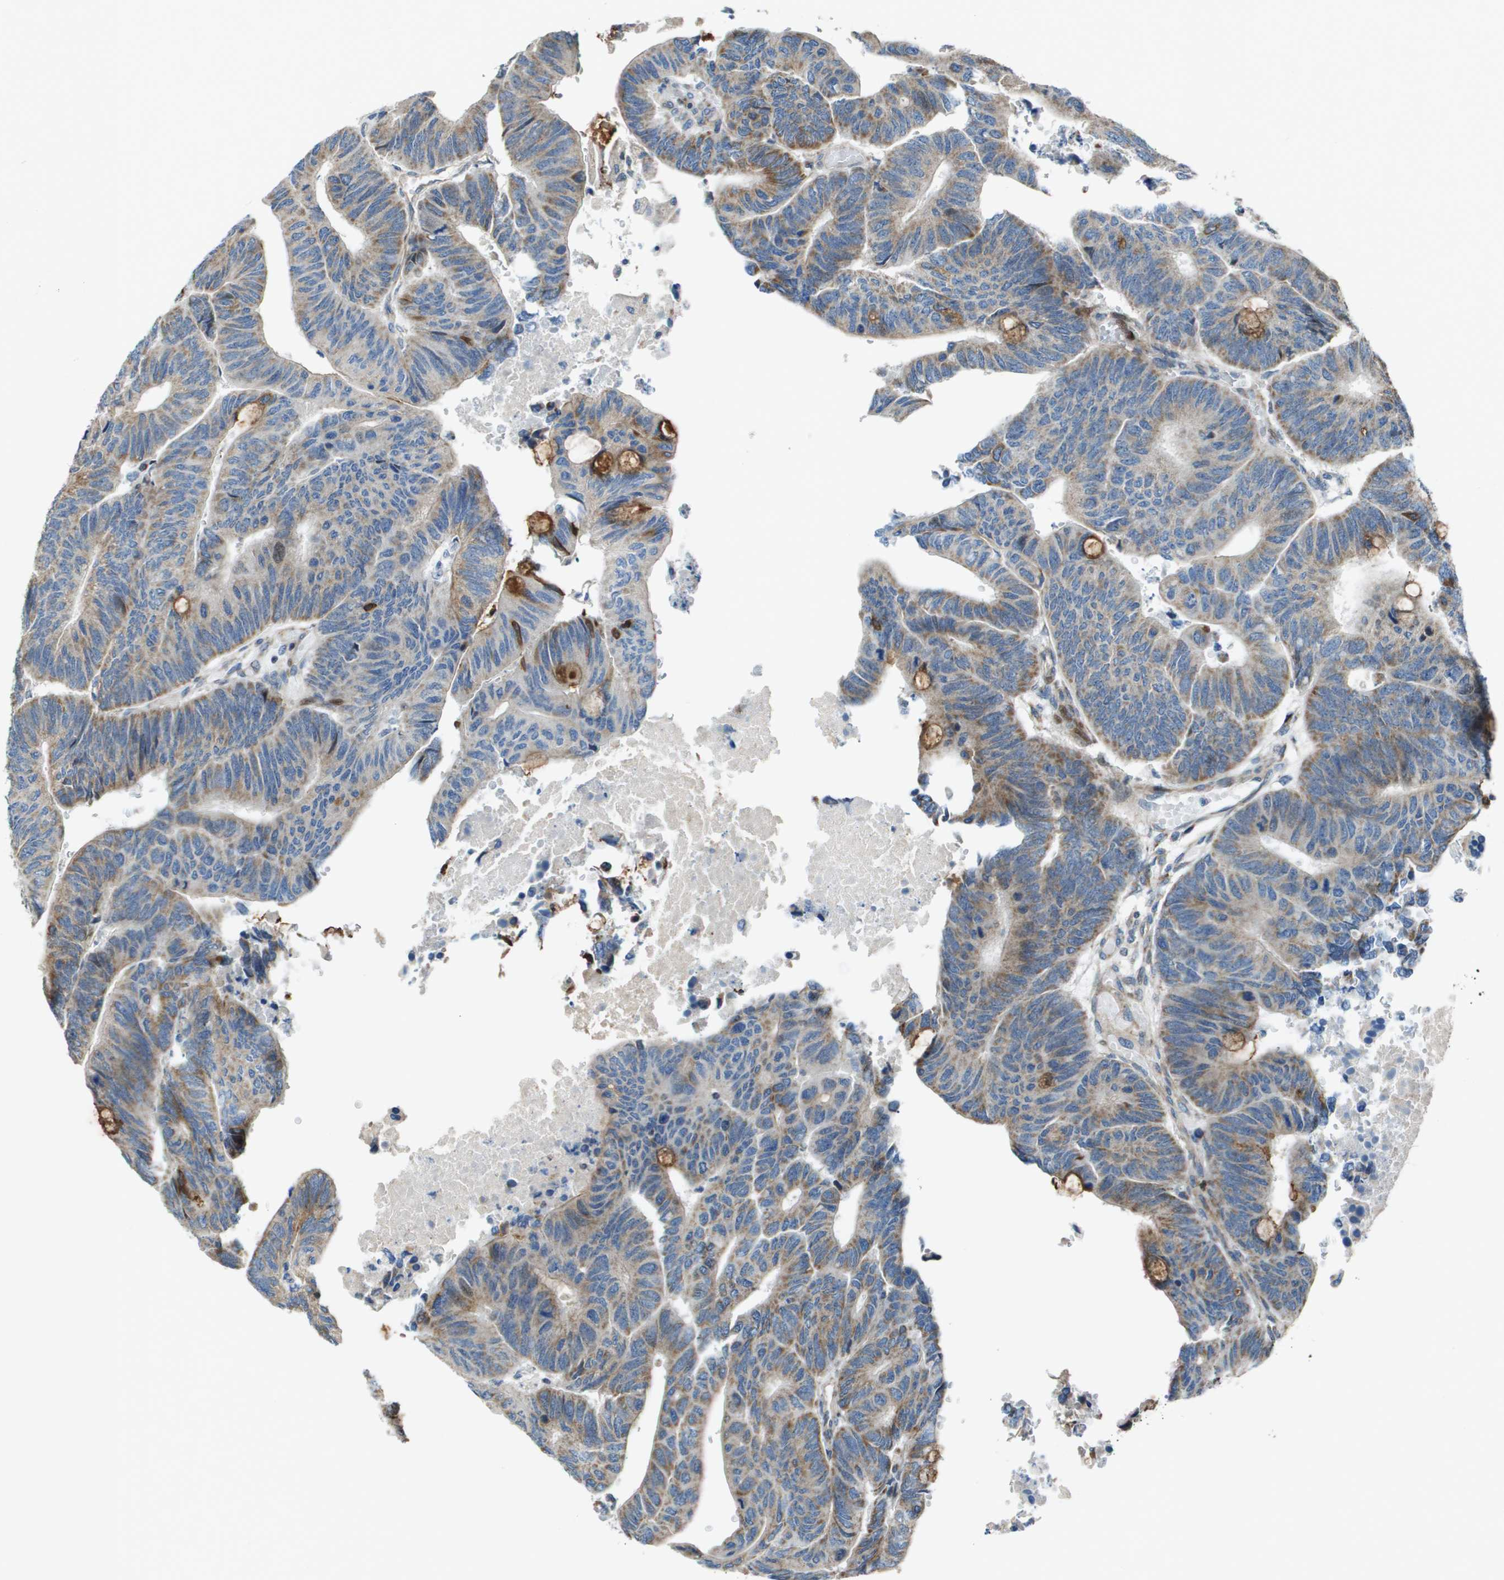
{"staining": {"intensity": "moderate", "quantity": ">75%", "location": "cytoplasmic/membranous"}, "tissue": "colorectal cancer", "cell_type": "Tumor cells", "image_type": "cancer", "snomed": [{"axis": "morphology", "description": "Normal tissue, NOS"}, {"axis": "morphology", "description": "Adenocarcinoma, NOS"}, {"axis": "topography", "description": "Rectum"}, {"axis": "topography", "description": "Peripheral nerve tissue"}], "caption": "A medium amount of moderate cytoplasmic/membranous positivity is seen in approximately >75% of tumor cells in colorectal cancer tissue.", "gene": "MGAT3", "patient": {"sex": "male", "age": 92}}